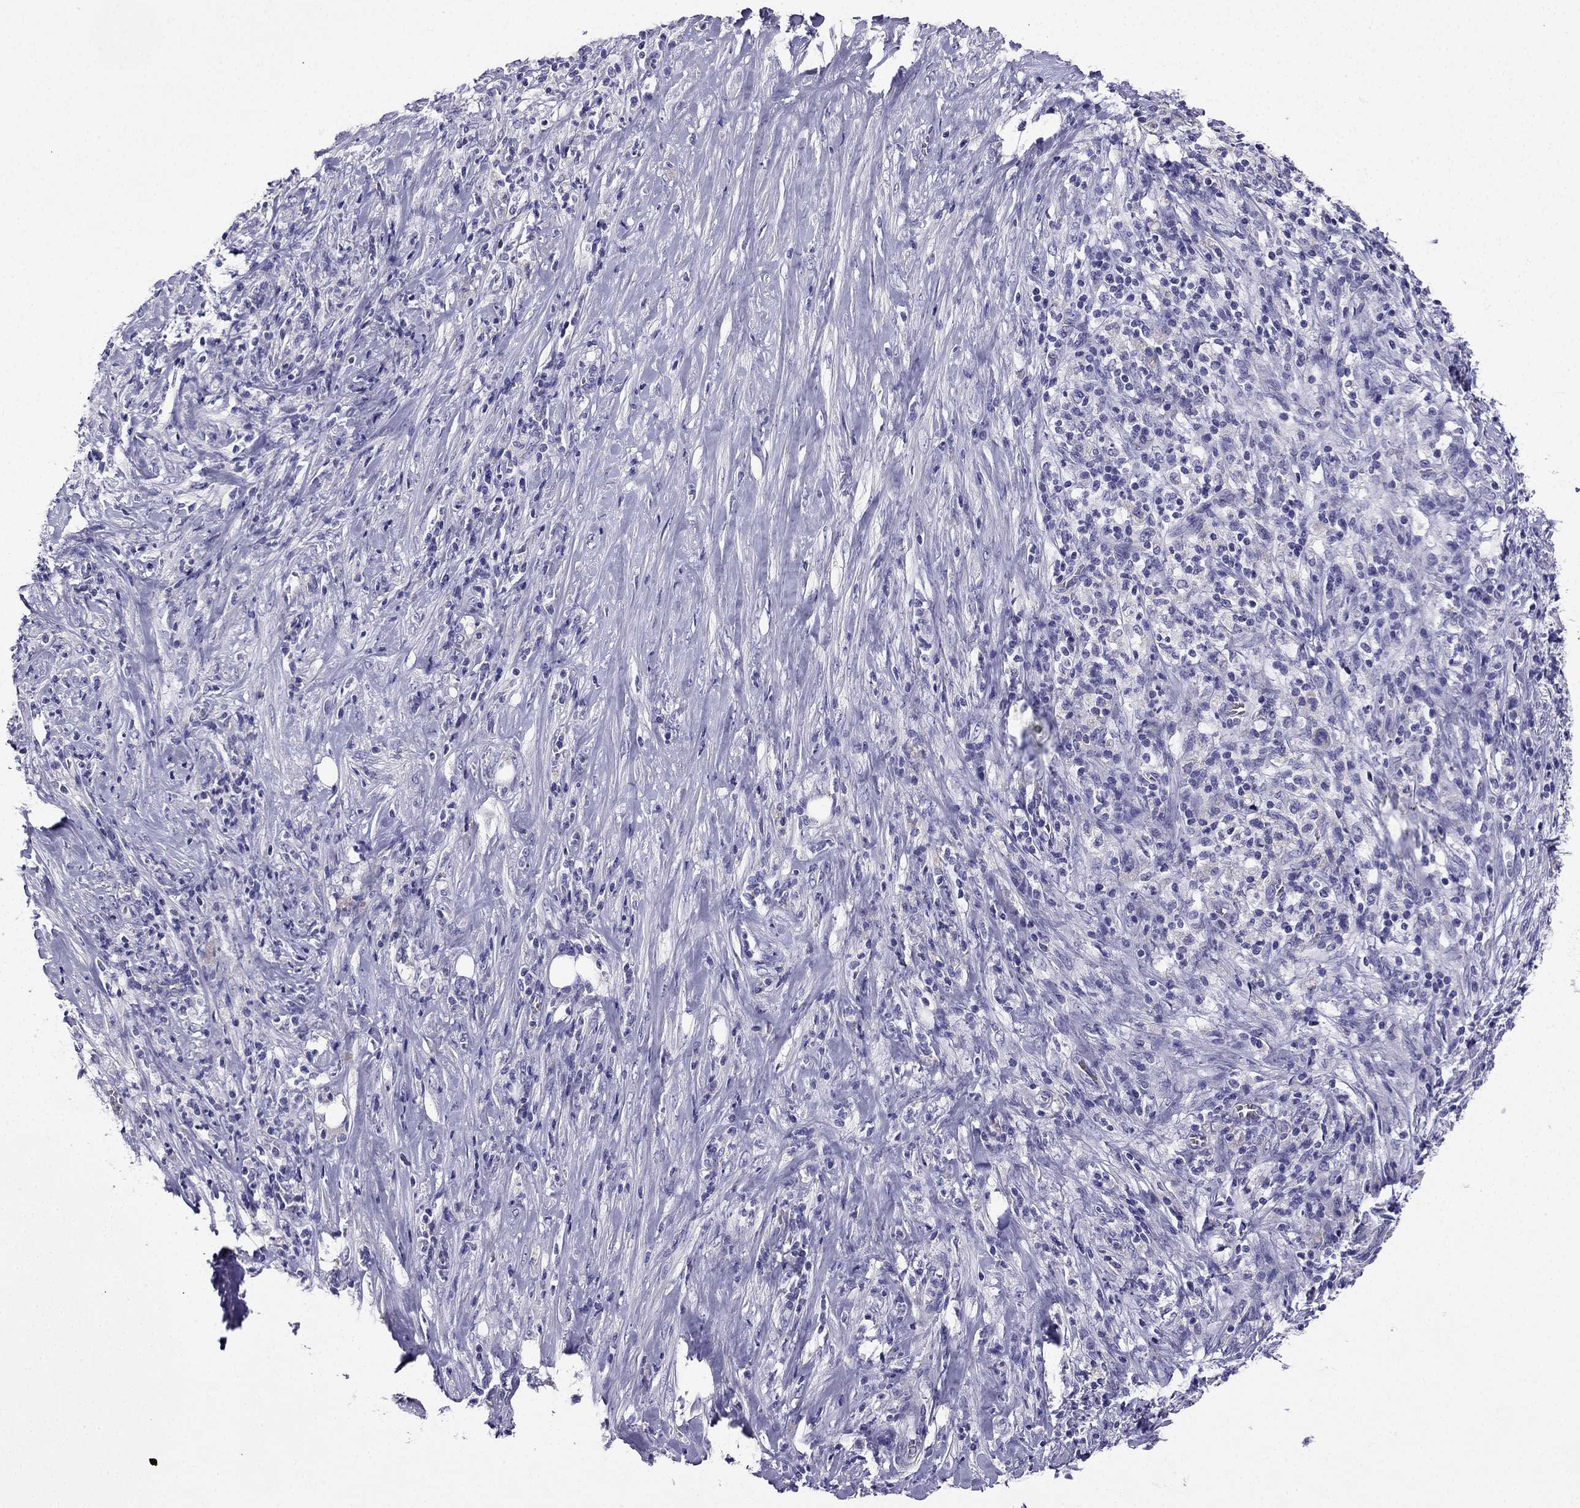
{"staining": {"intensity": "negative", "quantity": "none", "location": "none"}, "tissue": "pancreatic cancer", "cell_type": "Tumor cells", "image_type": "cancer", "snomed": [{"axis": "morphology", "description": "Adenocarcinoma, NOS"}, {"axis": "topography", "description": "Pancreas"}], "caption": "A histopathology image of pancreatic cancer (adenocarcinoma) stained for a protein shows no brown staining in tumor cells. Brightfield microscopy of IHC stained with DAB (3,3'-diaminobenzidine) (brown) and hematoxylin (blue), captured at high magnification.", "gene": "KIF5A", "patient": {"sex": "male", "age": 57}}